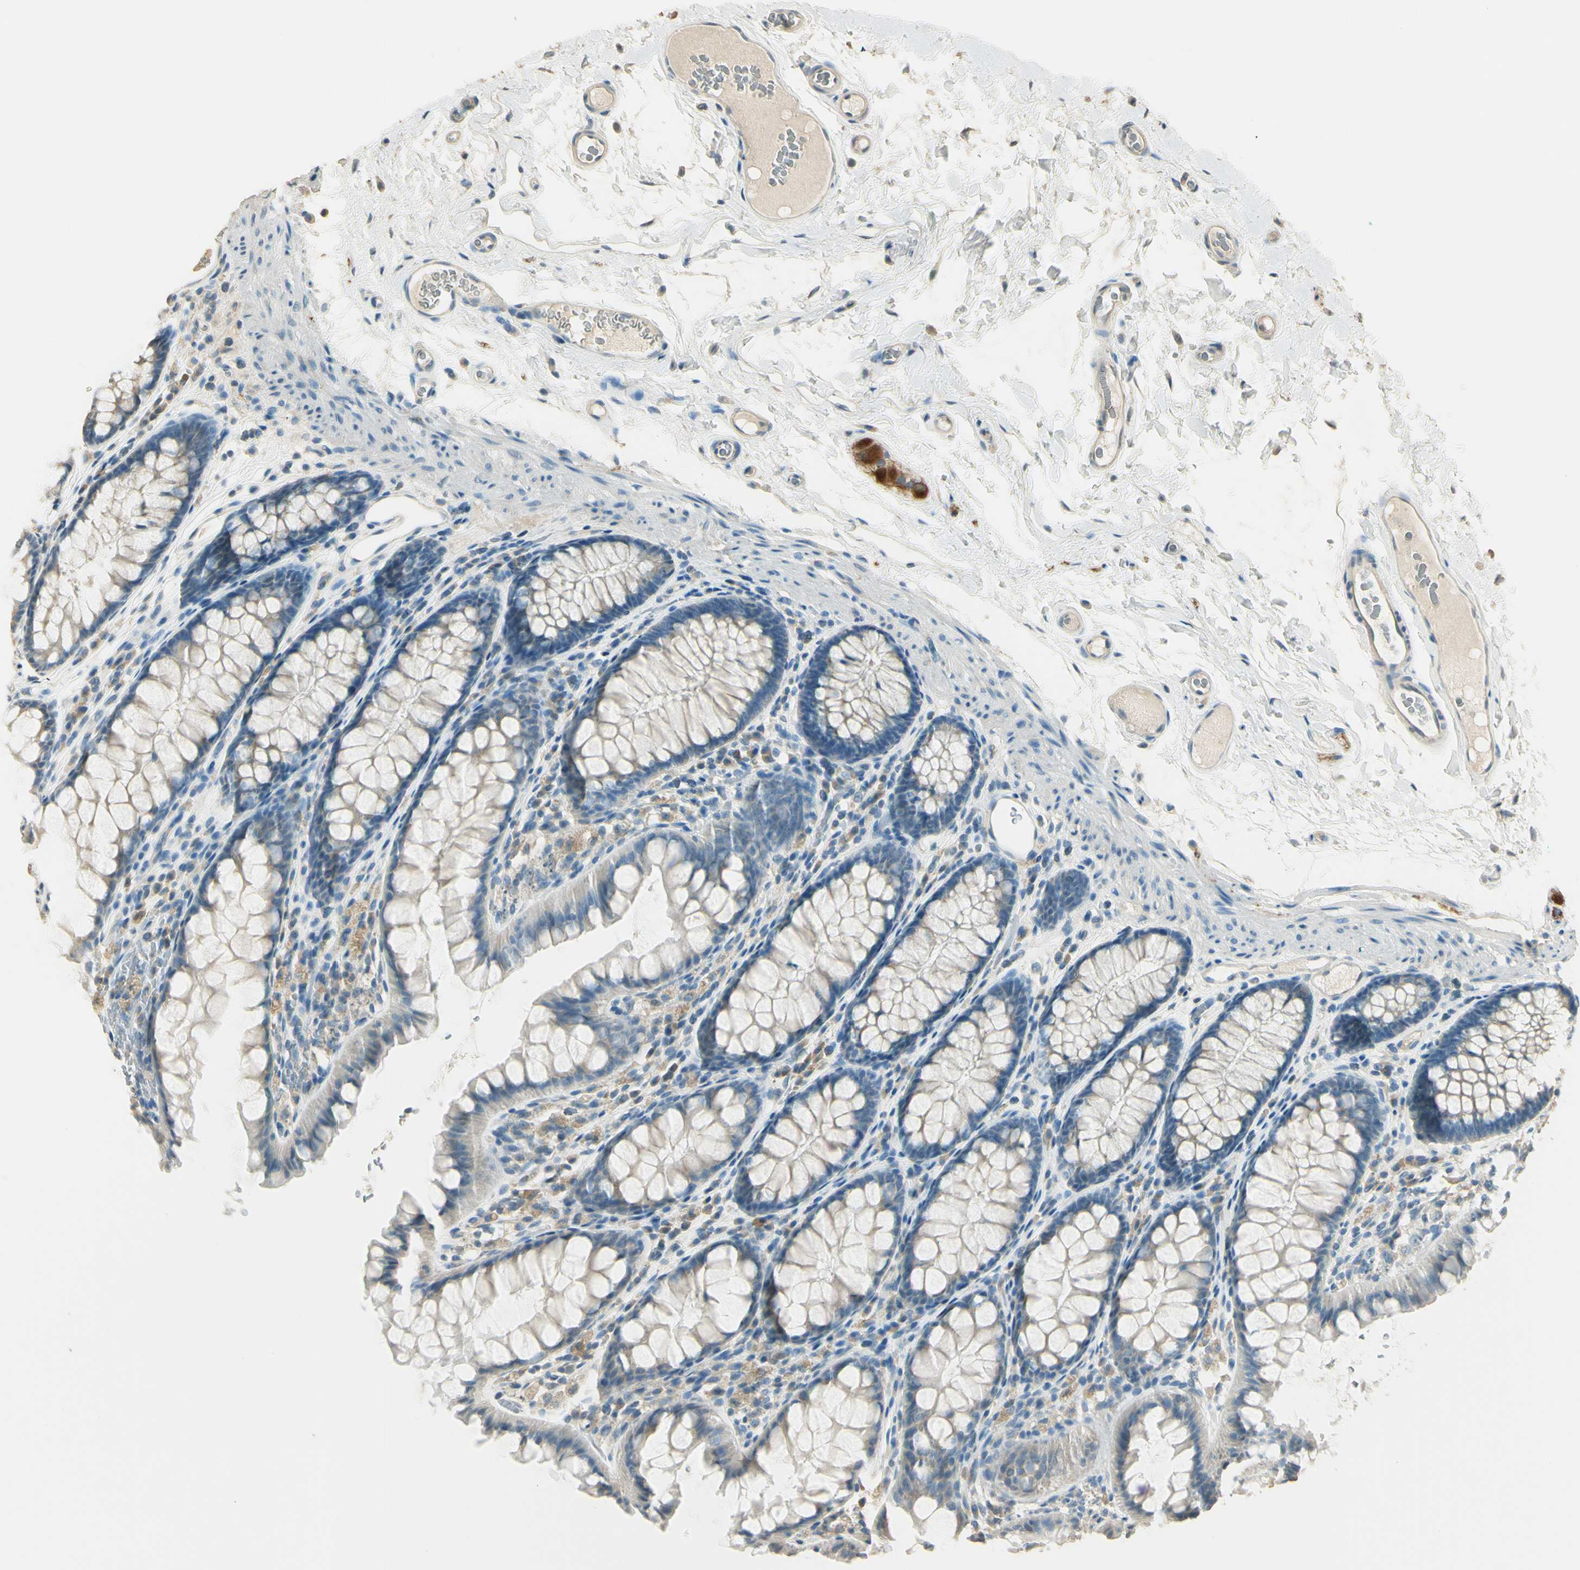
{"staining": {"intensity": "weak", "quantity": "25%-75%", "location": "cytoplasmic/membranous"}, "tissue": "colon", "cell_type": "Endothelial cells", "image_type": "normal", "snomed": [{"axis": "morphology", "description": "Normal tissue, NOS"}, {"axis": "topography", "description": "Colon"}], "caption": "Immunohistochemical staining of unremarkable human colon shows weak cytoplasmic/membranous protein expression in approximately 25%-75% of endothelial cells.", "gene": "UXS1", "patient": {"sex": "female", "age": 55}}